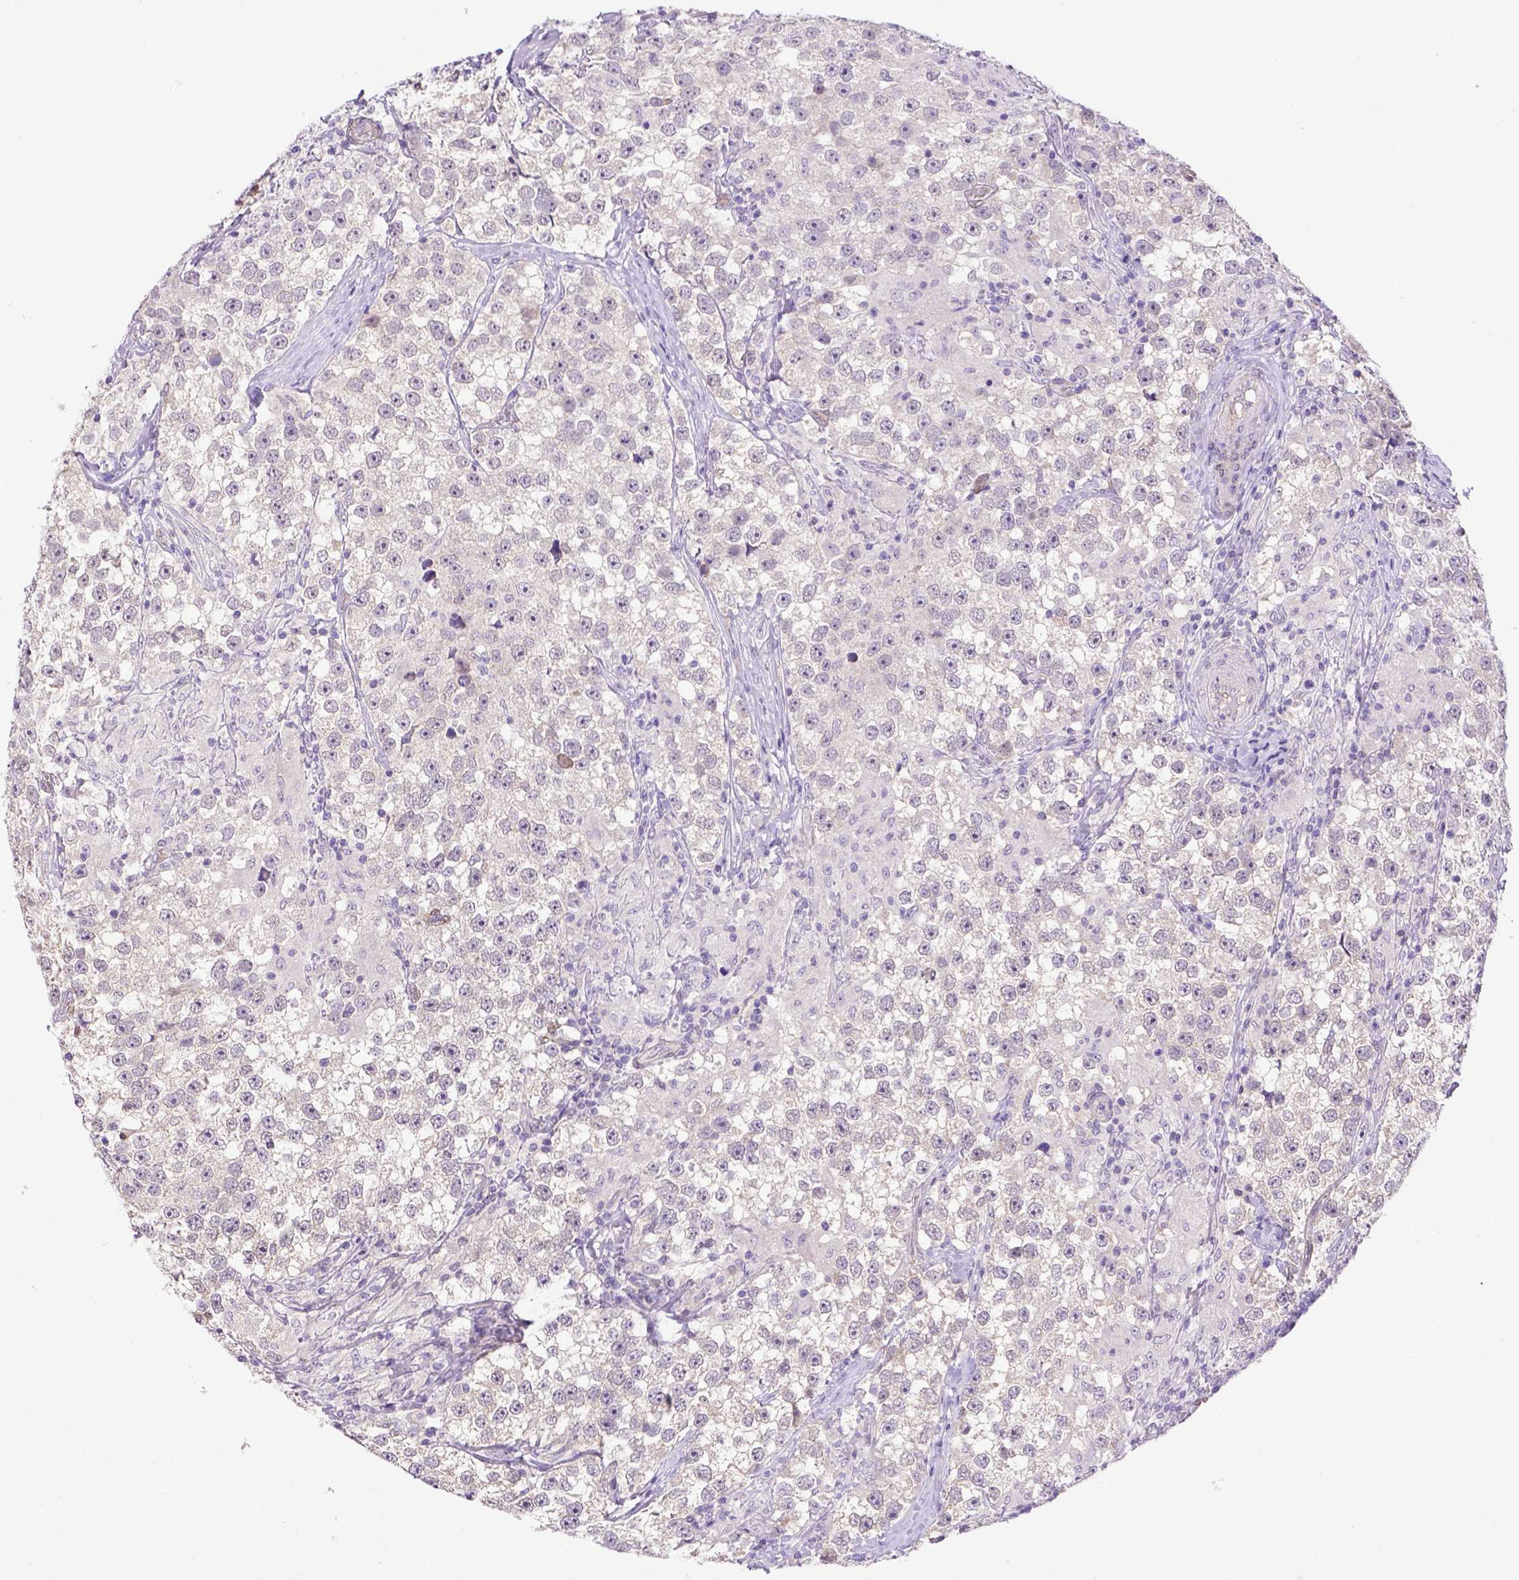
{"staining": {"intensity": "negative", "quantity": "none", "location": "none"}, "tissue": "testis cancer", "cell_type": "Tumor cells", "image_type": "cancer", "snomed": [{"axis": "morphology", "description": "Seminoma, NOS"}, {"axis": "topography", "description": "Testis"}], "caption": "The IHC histopathology image has no significant expression in tumor cells of testis cancer tissue. (DAB IHC visualized using brightfield microscopy, high magnification).", "gene": "BTN1A1", "patient": {"sex": "male", "age": 46}}